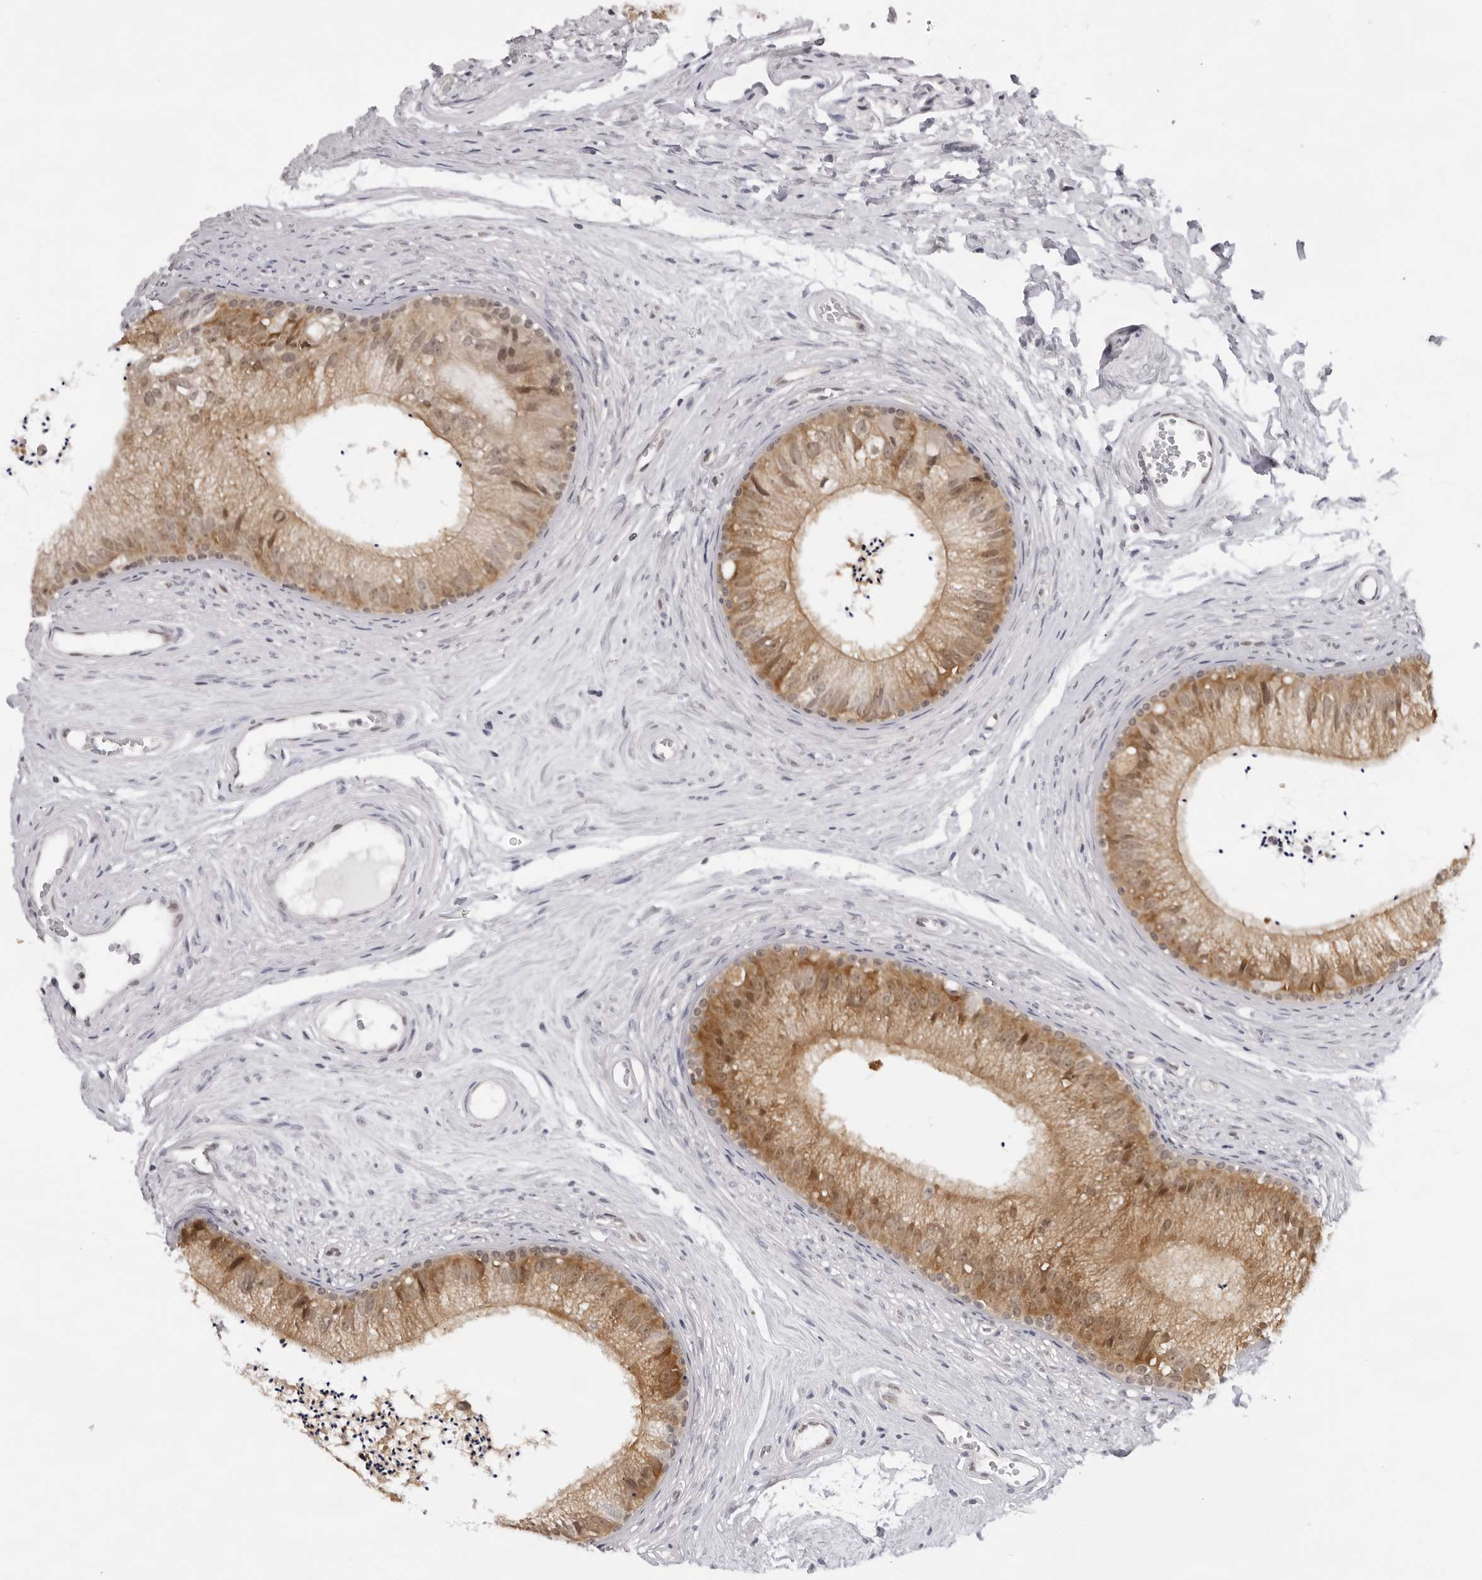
{"staining": {"intensity": "moderate", "quantity": ">75%", "location": "cytoplasmic/membranous,nuclear"}, "tissue": "epididymis", "cell_type": "Glandular cells", "image_type": "normal", "snomed": [{"axis": "morphology", "description": "Normal tissue, NOS"}, {"axis": "topography", "description": "Epididymis"}], "caption": "About >75% of glandular cells in normal human epididymis reveal moderate cytoplasmic/membranous,nuclear protein staining as visualized by brown immunohistochemical staining.", "gene": "CASP7", "patient": {"sex": "male", "age": 56}}